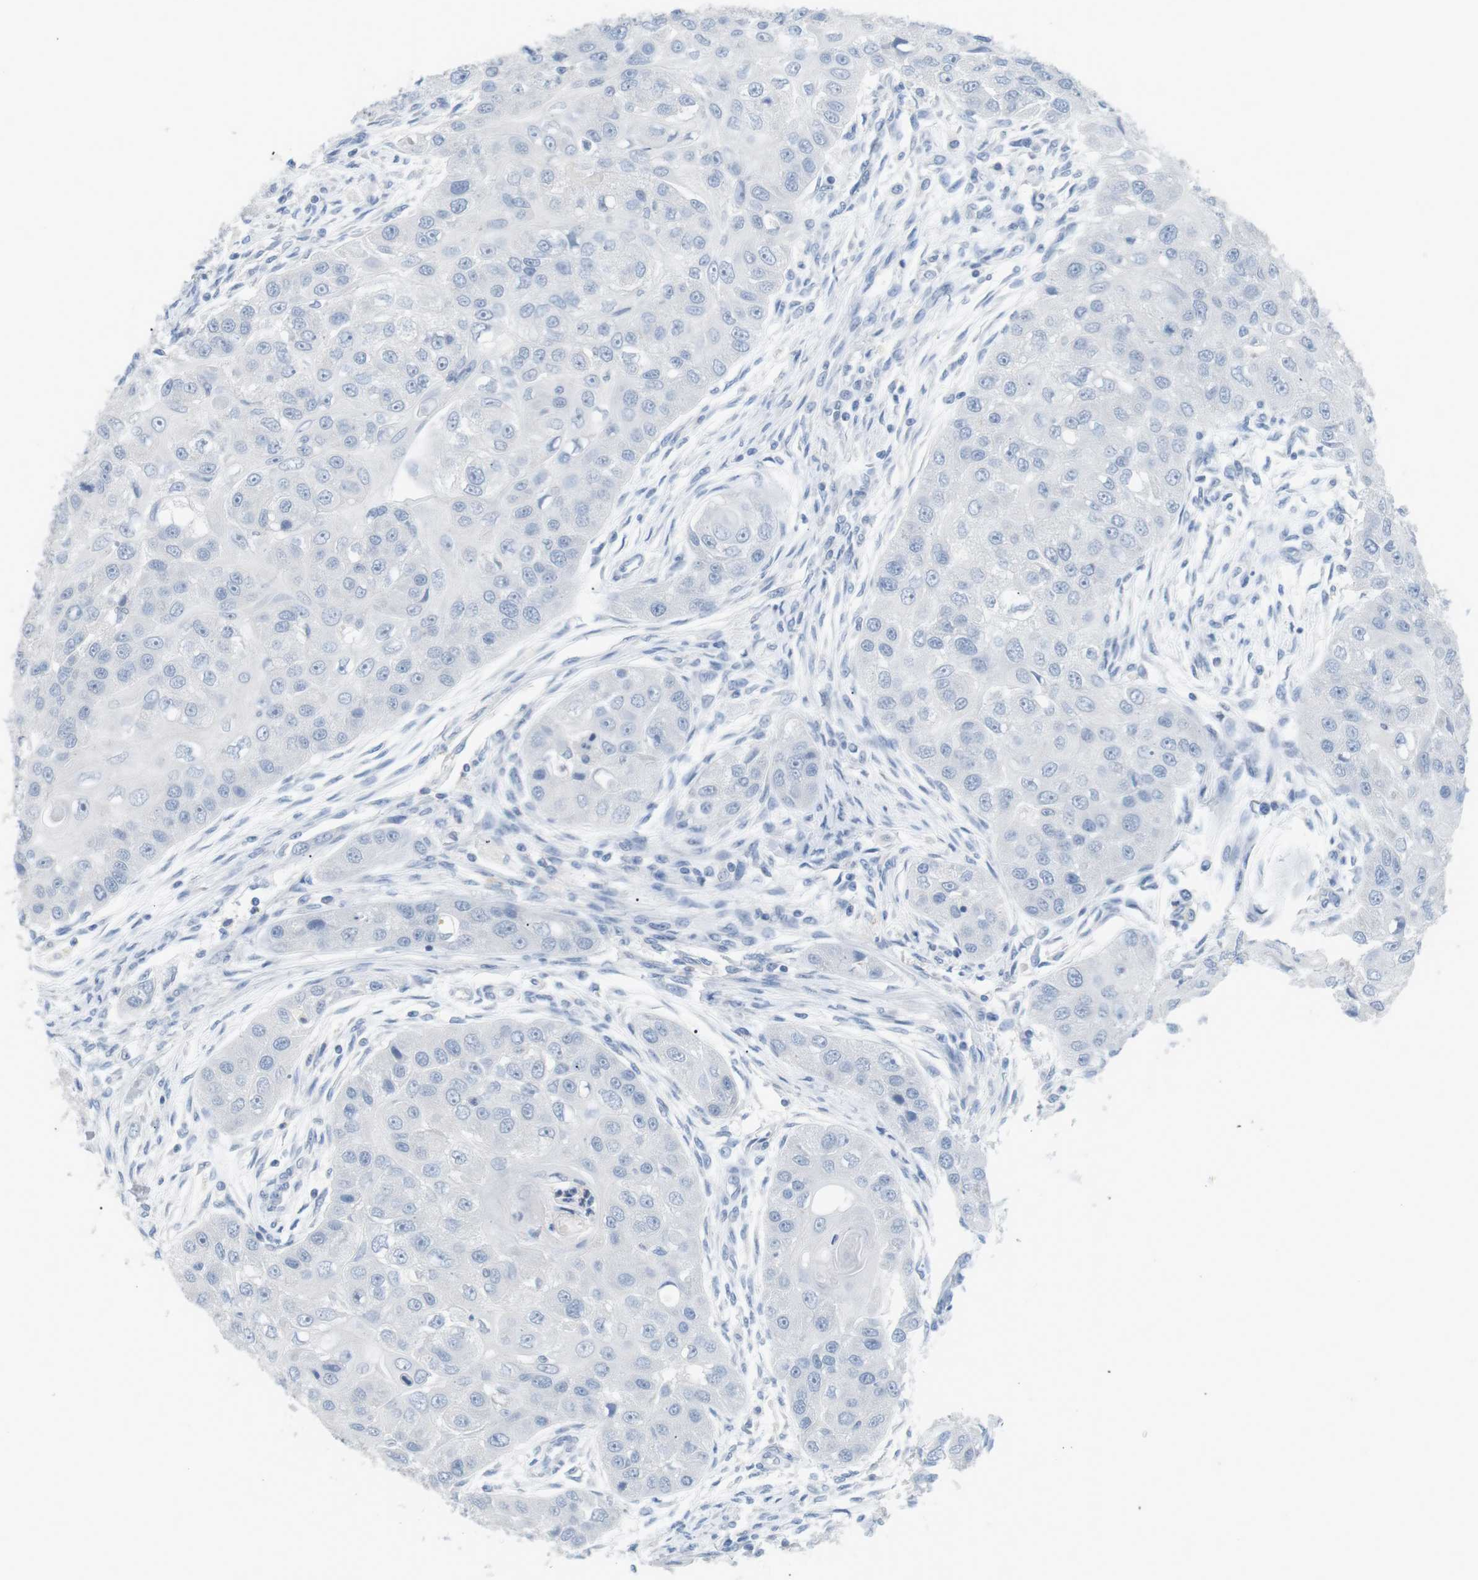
{"staining": {"intensity": "negative", "quantity": "none", "location": "none"}, "tissue": "head and neck cancer", "cell_type": "Tumor cells", "image_type": "cancer", "snomed": [{"axis": "morphology", "description": "Normal tissue, NOS"}, {"axis": "morphology", "description": "Squamous cell carcinoma, NOS"}, {"axis": "topography", "description": "Skeletal muscle"}, {"axis": "topography", "description": "Head-Neck"}], "caption": "A high-resolution photomicrograph shows immunohistochemistry (IHC) staining of head and neck cancer, which demonstrates no significant positivity in tumor cells. (DAB (3,3'-diaminobenzidine) IHC with hematoxylin counter stain).", "gene": "HBG2", "patient": {"sex": "male", "age": 51}}